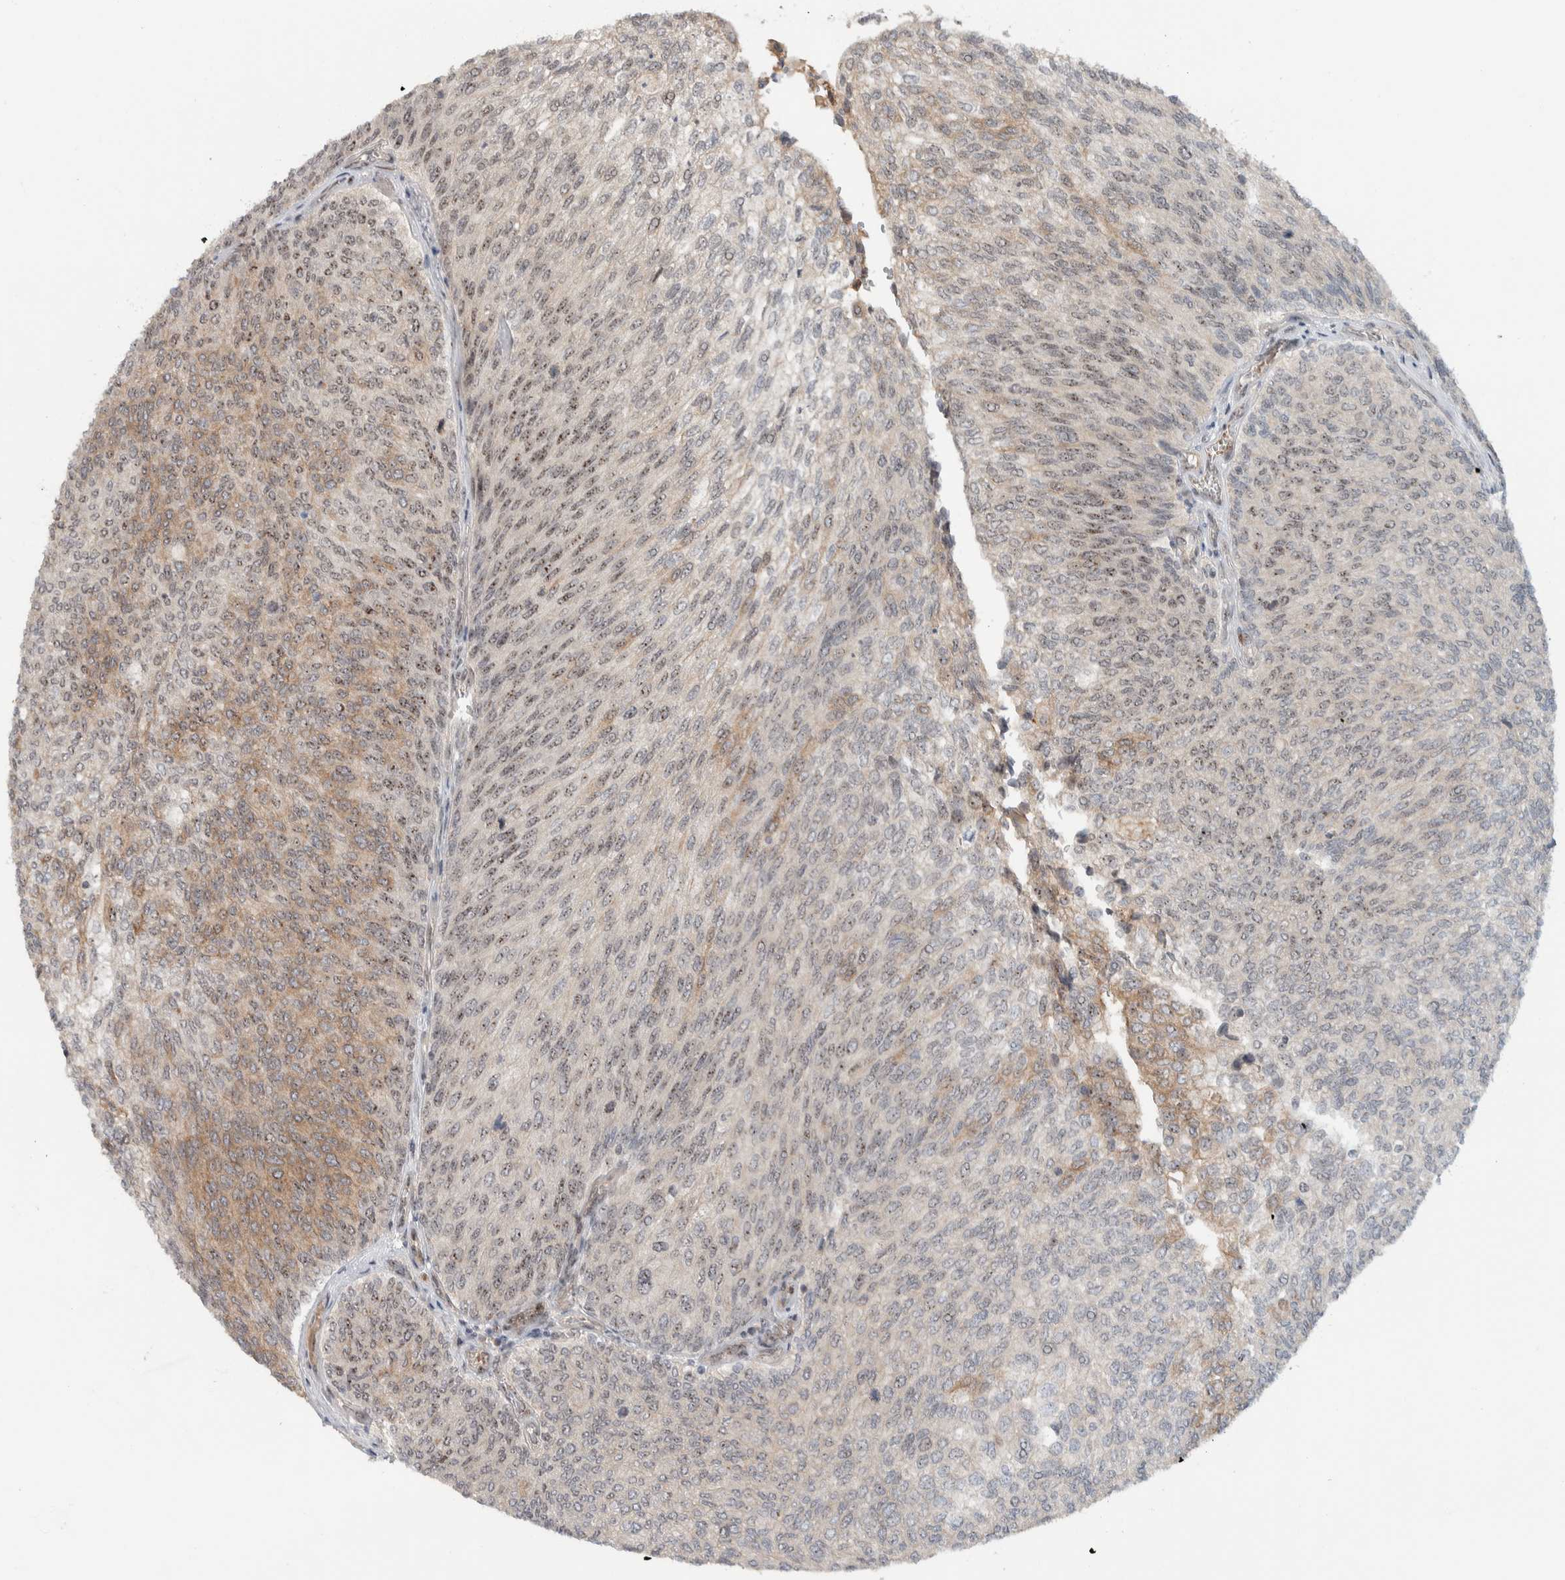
{"staining": {"intensity": "moderate", "quantity": ">75%", "location": "cytoplasmic/membranous,nuclear"}, "tissue": "urothelial cancer", "cell_type": "Tumor cells", "image_type": "cancer", "snomed": [{"axis": "morphology", "description": "Urothelial carcinoma, Low grade"}, {"axis": "topography", "description": "Urinary bladder"}], "caption": "Human low-grade urothelial carcinoma stained for a protein (brown) shows moderate cytoplasmic/membranous and nuclear positive staining in about >75% of tumor cells.", "gene": "ZFP91", "patient": {"sex": "female", "age": 79}}